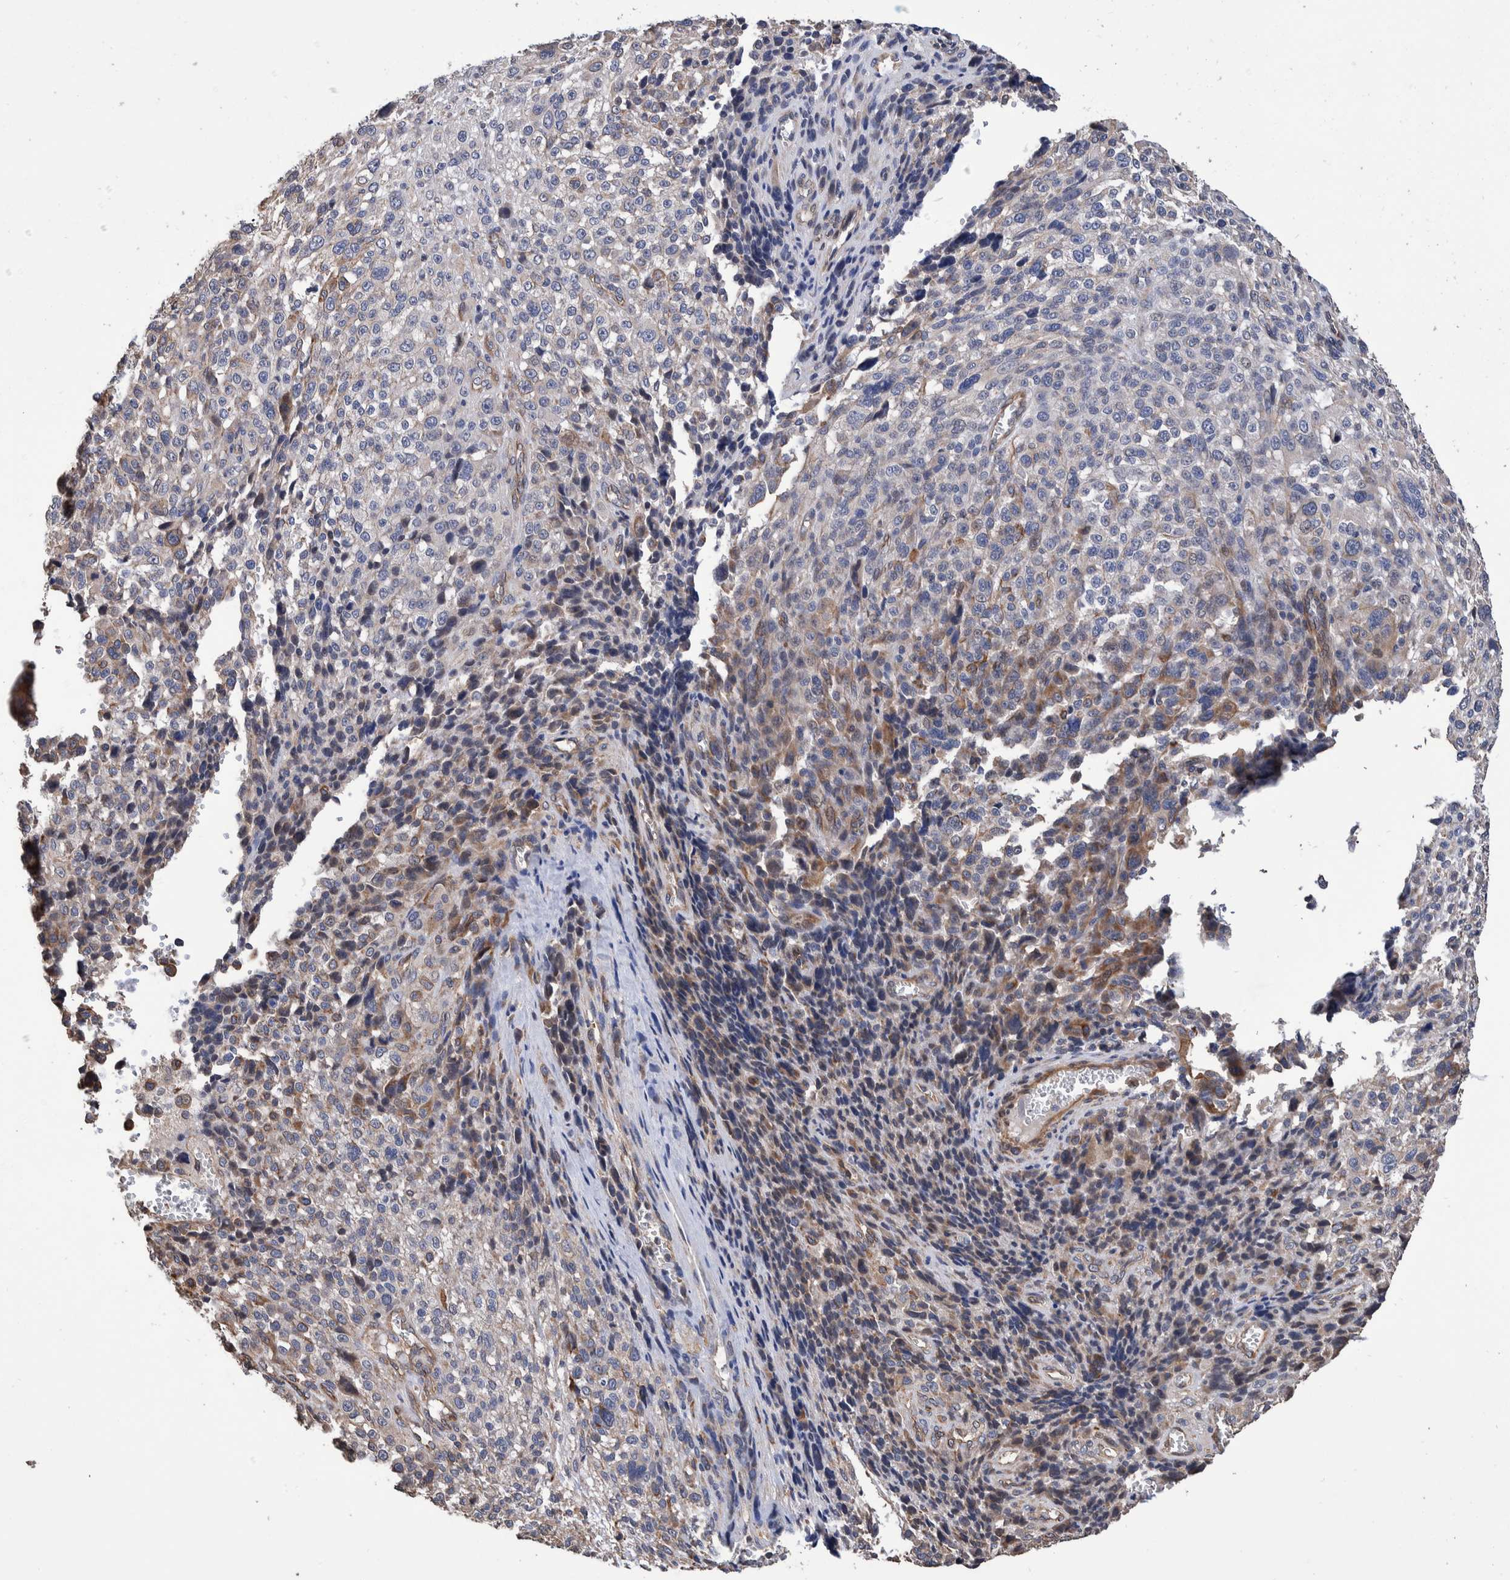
{"staining": {"intensity": "weak", "quantity": "<25%", "location": "cytoplasmic/membranous"}, "tissue": "melanoma", "cell_type": "Tumor cells", "image_type": "cancer", "snomed": [{"axis": "morphology", "description": "Malignant melanoma, NOS"}, {"axis": "topography", "description": "Skin"}], "caption": "This is an IHC micrograph of human melanoma. There is no expression in tumor cells.", "gene": "SLC45A4", "patient": {"sex": "female", "age": 55}}